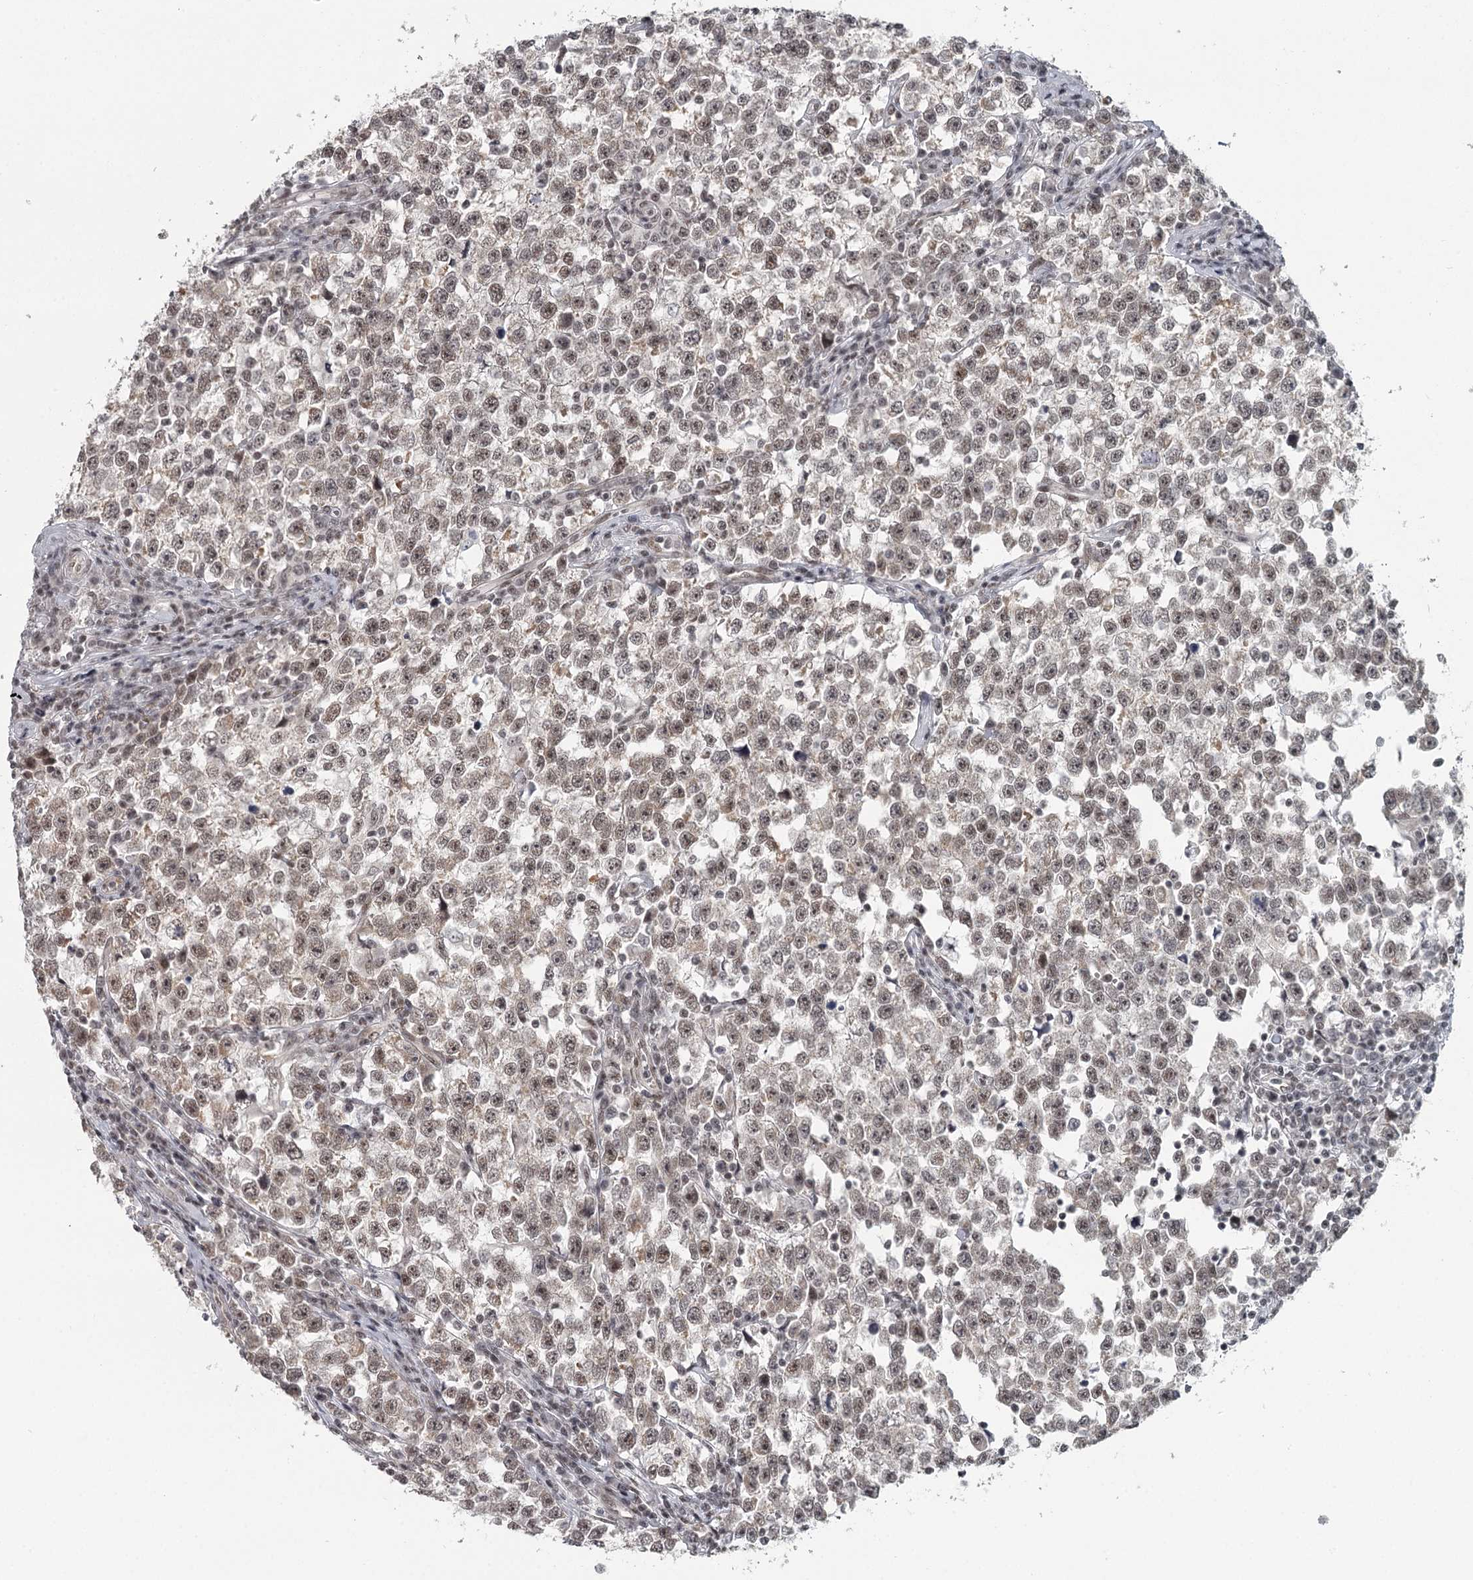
{"staining": {"intensity": "moderate", "quantity": ">75%", "location": "cytoplasmic/membranous,nuclear"}, "tissue": "testis cancer", "cell_type": "Tumor cells", "image_type": "cancer", "snomed": [{"axis": "morphology", "description": "Normal tissue, NOS"}, {"axis": "morphology", "description": "Seminoma, NOS"}, {"axis": "topography", "description": "Testis"}], "caption": "Testis cancer stained with a brown dye reveals moderate cytoplasmic/membranous and nuclear positive staining in approximately >75% of tumor cells.", "gene": "FAM13C", "patient": {"sex": "male", "age": 43}}